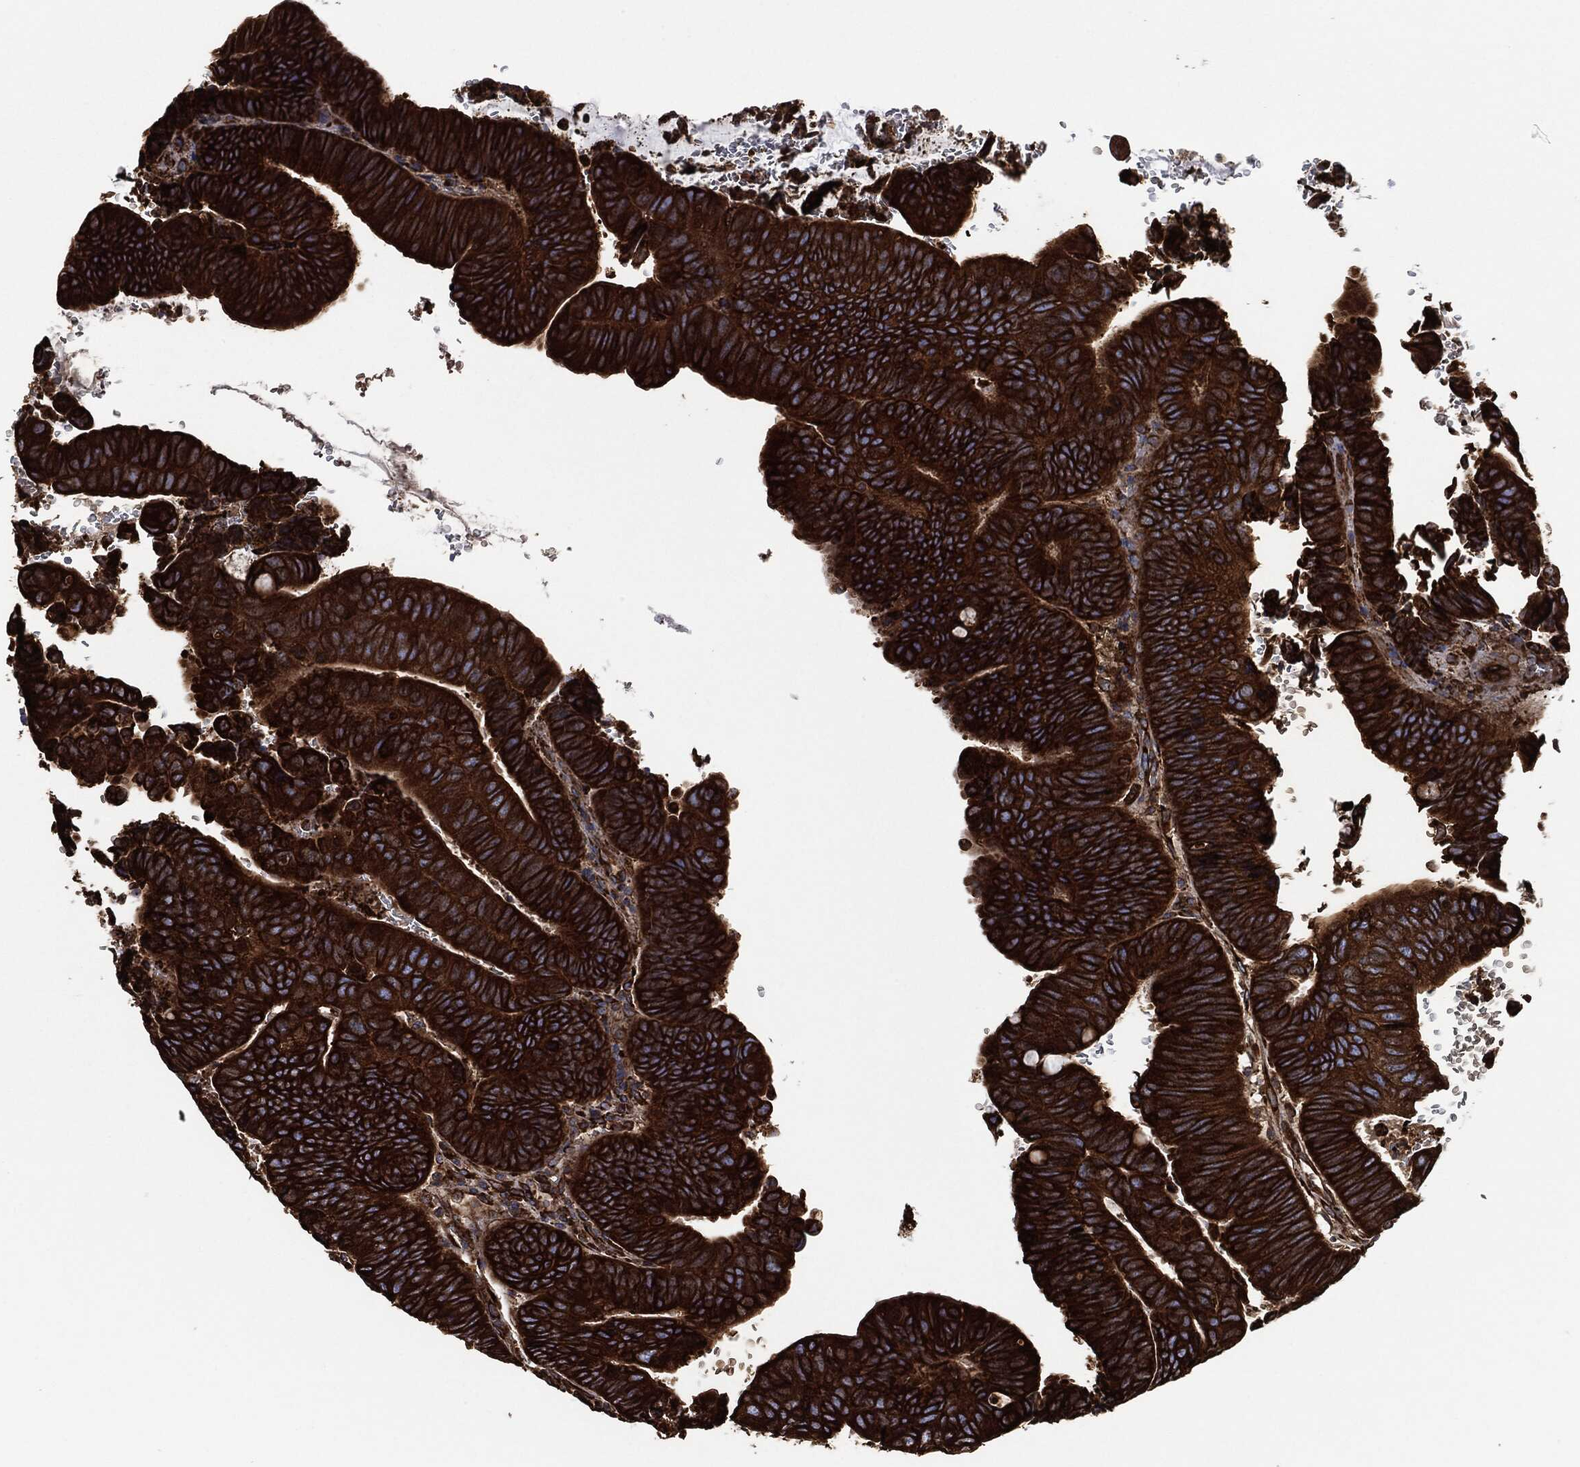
{"staining": {"intensity": "strong", "quantity": ">75%", "location": "cytoplasmic/membranous"}, "tissue": "colorectal cancer", "cell_type": "Tumor cells", "image_type": "cancer", "snomed": [{"axis": "morphology", "description": "Normal tissue, NOS"}, {"axis": "morphology", "description": "Adenocarcinoma, NOS"}, {"axis": "topography", "description": "Rectum"}], "caption": "Tumor cells show strong cytoplasmic/membranous staining in approximately >75% of cells in adenocarcinoma (colorectal).", "gene": "AMFR", "patient": {"sex": "male", "age": 92}}